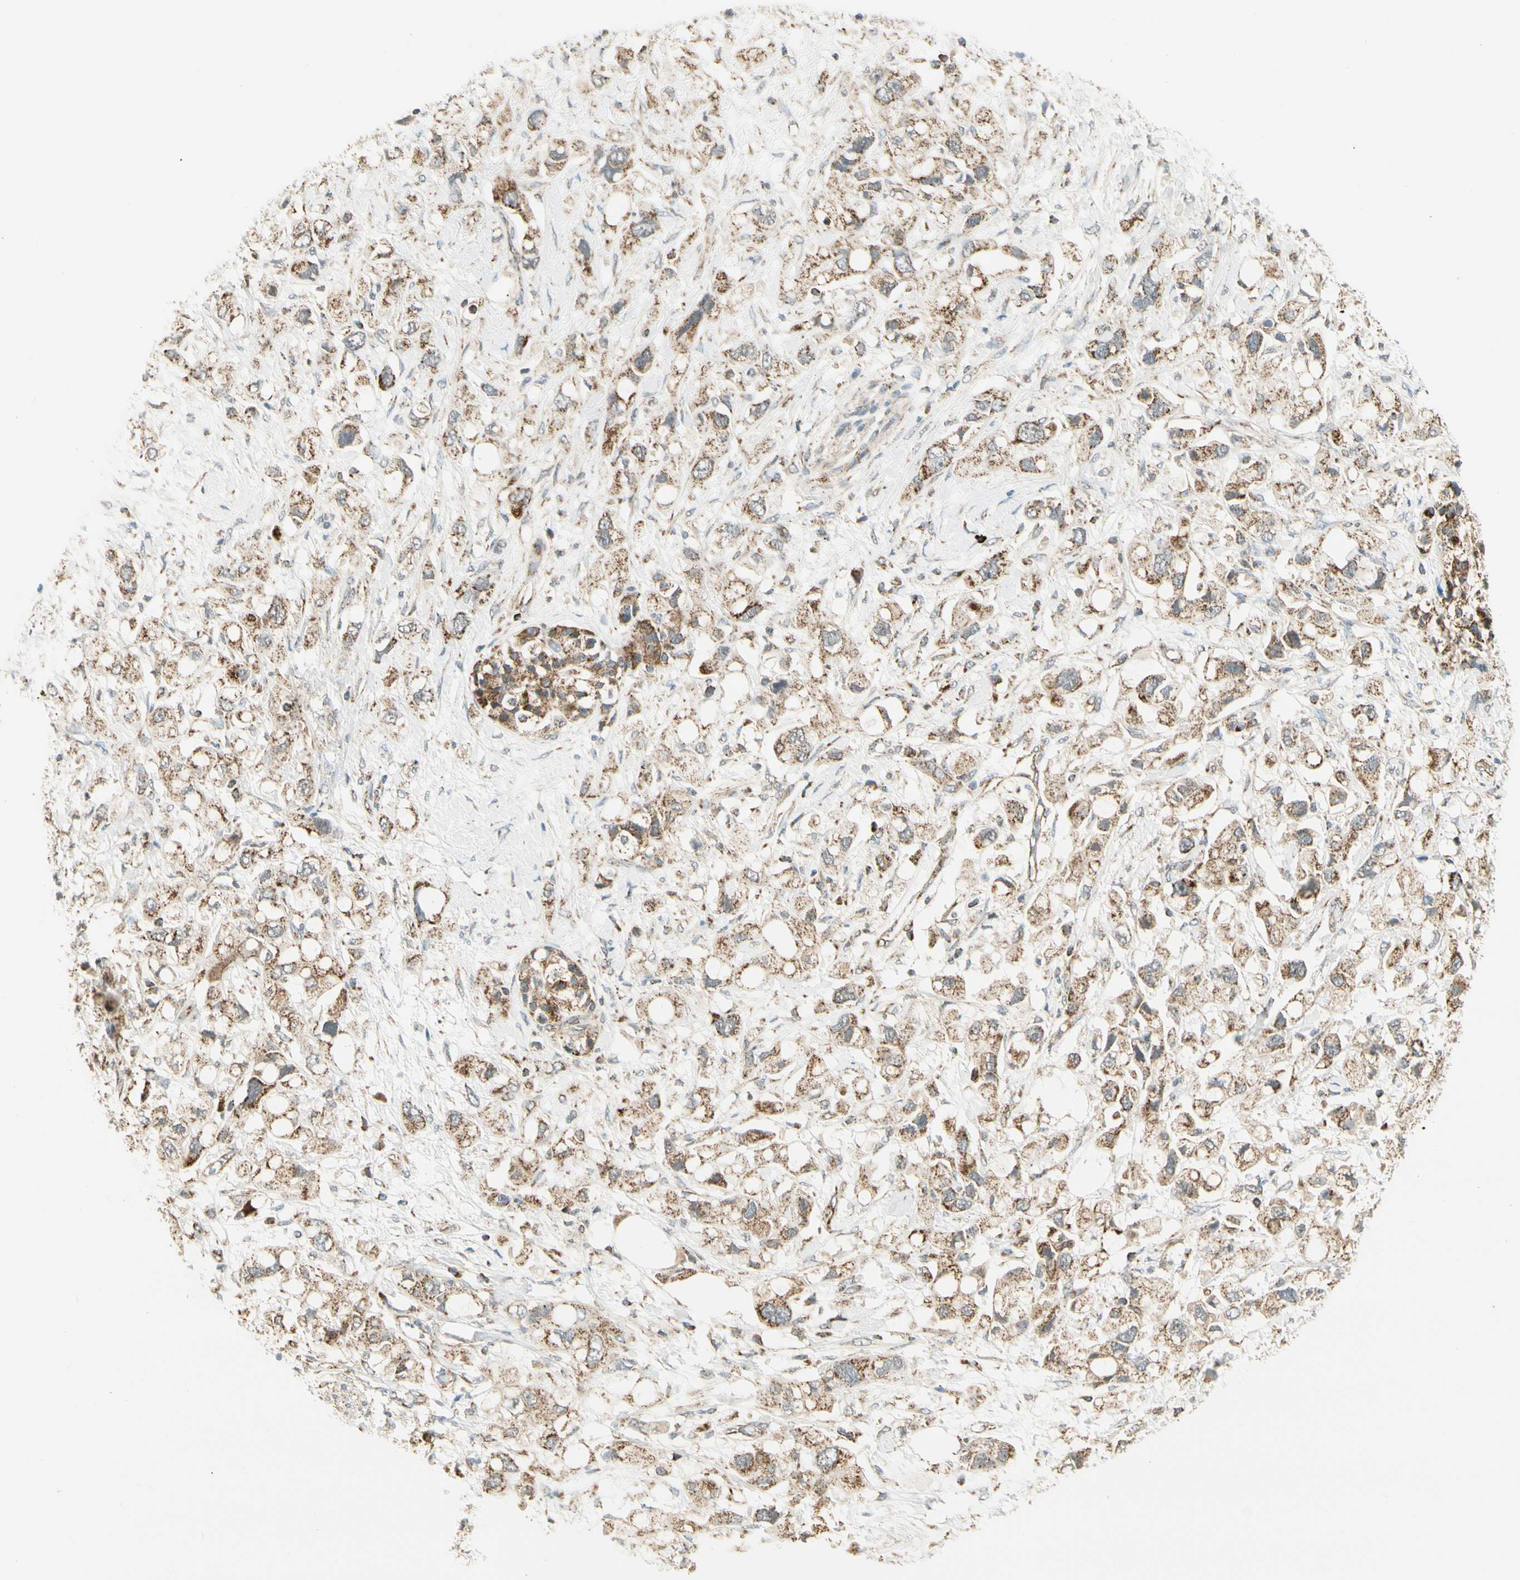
{"staining": {"intensity": "moderate", "quantity": ">75%", "location": "cytoplasmic/membranous"}, "tissue": "pancreatic cancer", "cell_type": "Tumor cells", "image_type": "cancer", "snomed": [{"axis": "morphology", "description": "Adenocarcinoma, NOS"}, {"axis": "topography", "description": "Pancreas"}], "caption": "Pancreatic cancer (adenocarcinoma) stained for a protein (brown) demonstrates moderate cytoplasmic/membranous positive staining in about >75% of tumor cells.", "gene": "EPHB3", "patient": {"sex": "female", "age": 56}}